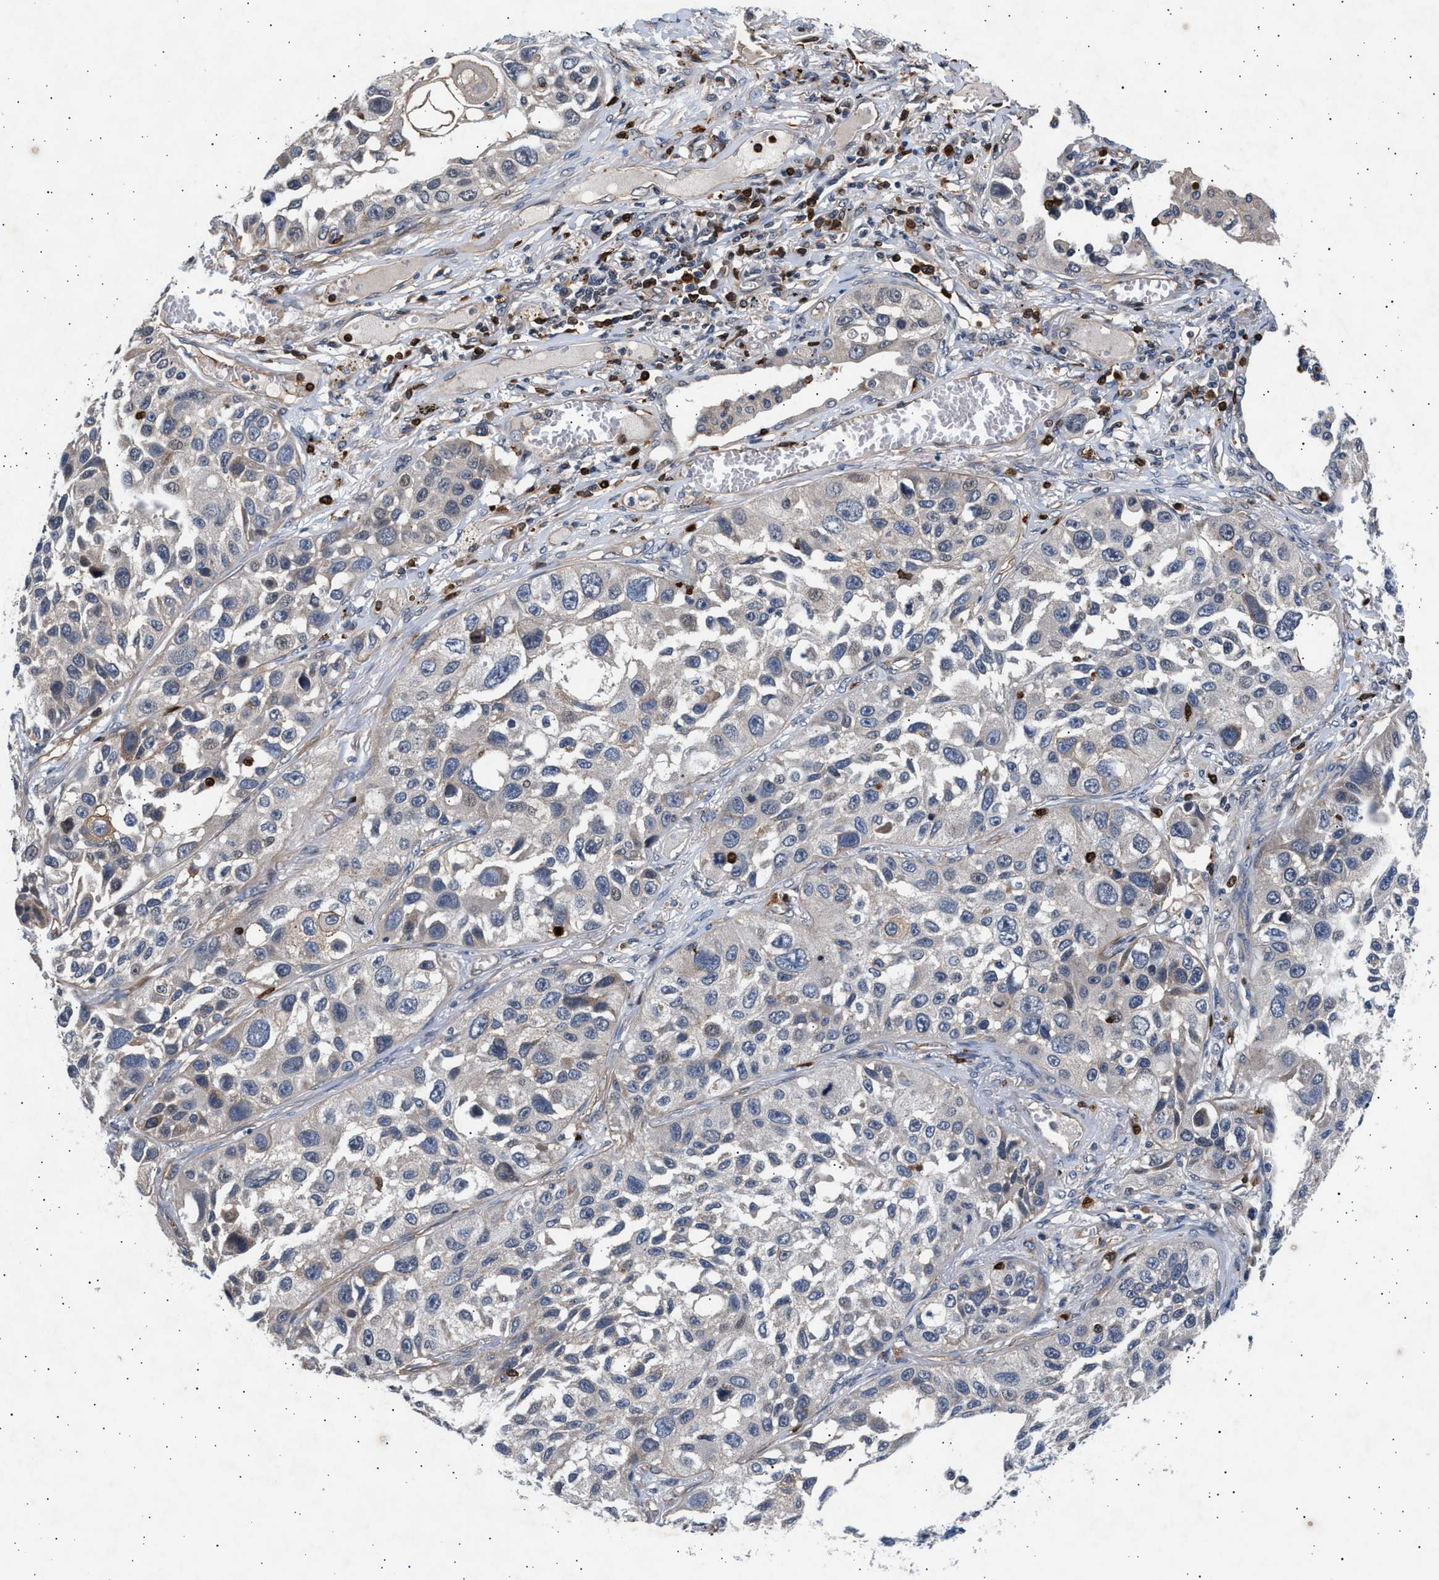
{"staining": {"intensity": "negative", "quantity": "none", "location": "none"}, "tissue": "lung cancer", "cell_type": "Tumor cells", "image_type": "cancer", "snomed": [{"axis": "morphology", "description": "Squamous cell carcinoma, NOS"}, {"axis": "topography", "description": "Lung"}], "caption": "High magnification brightfield microscopy of lung squamous cell carcinoma stained with DAB (3,3'-diaminobenzidine) (brown) and counterstained with hematoxylin (blue): tumor cells show no significant staining.", "gene": "GRAP2", "patient": {"sex": "male", "age": 71}}